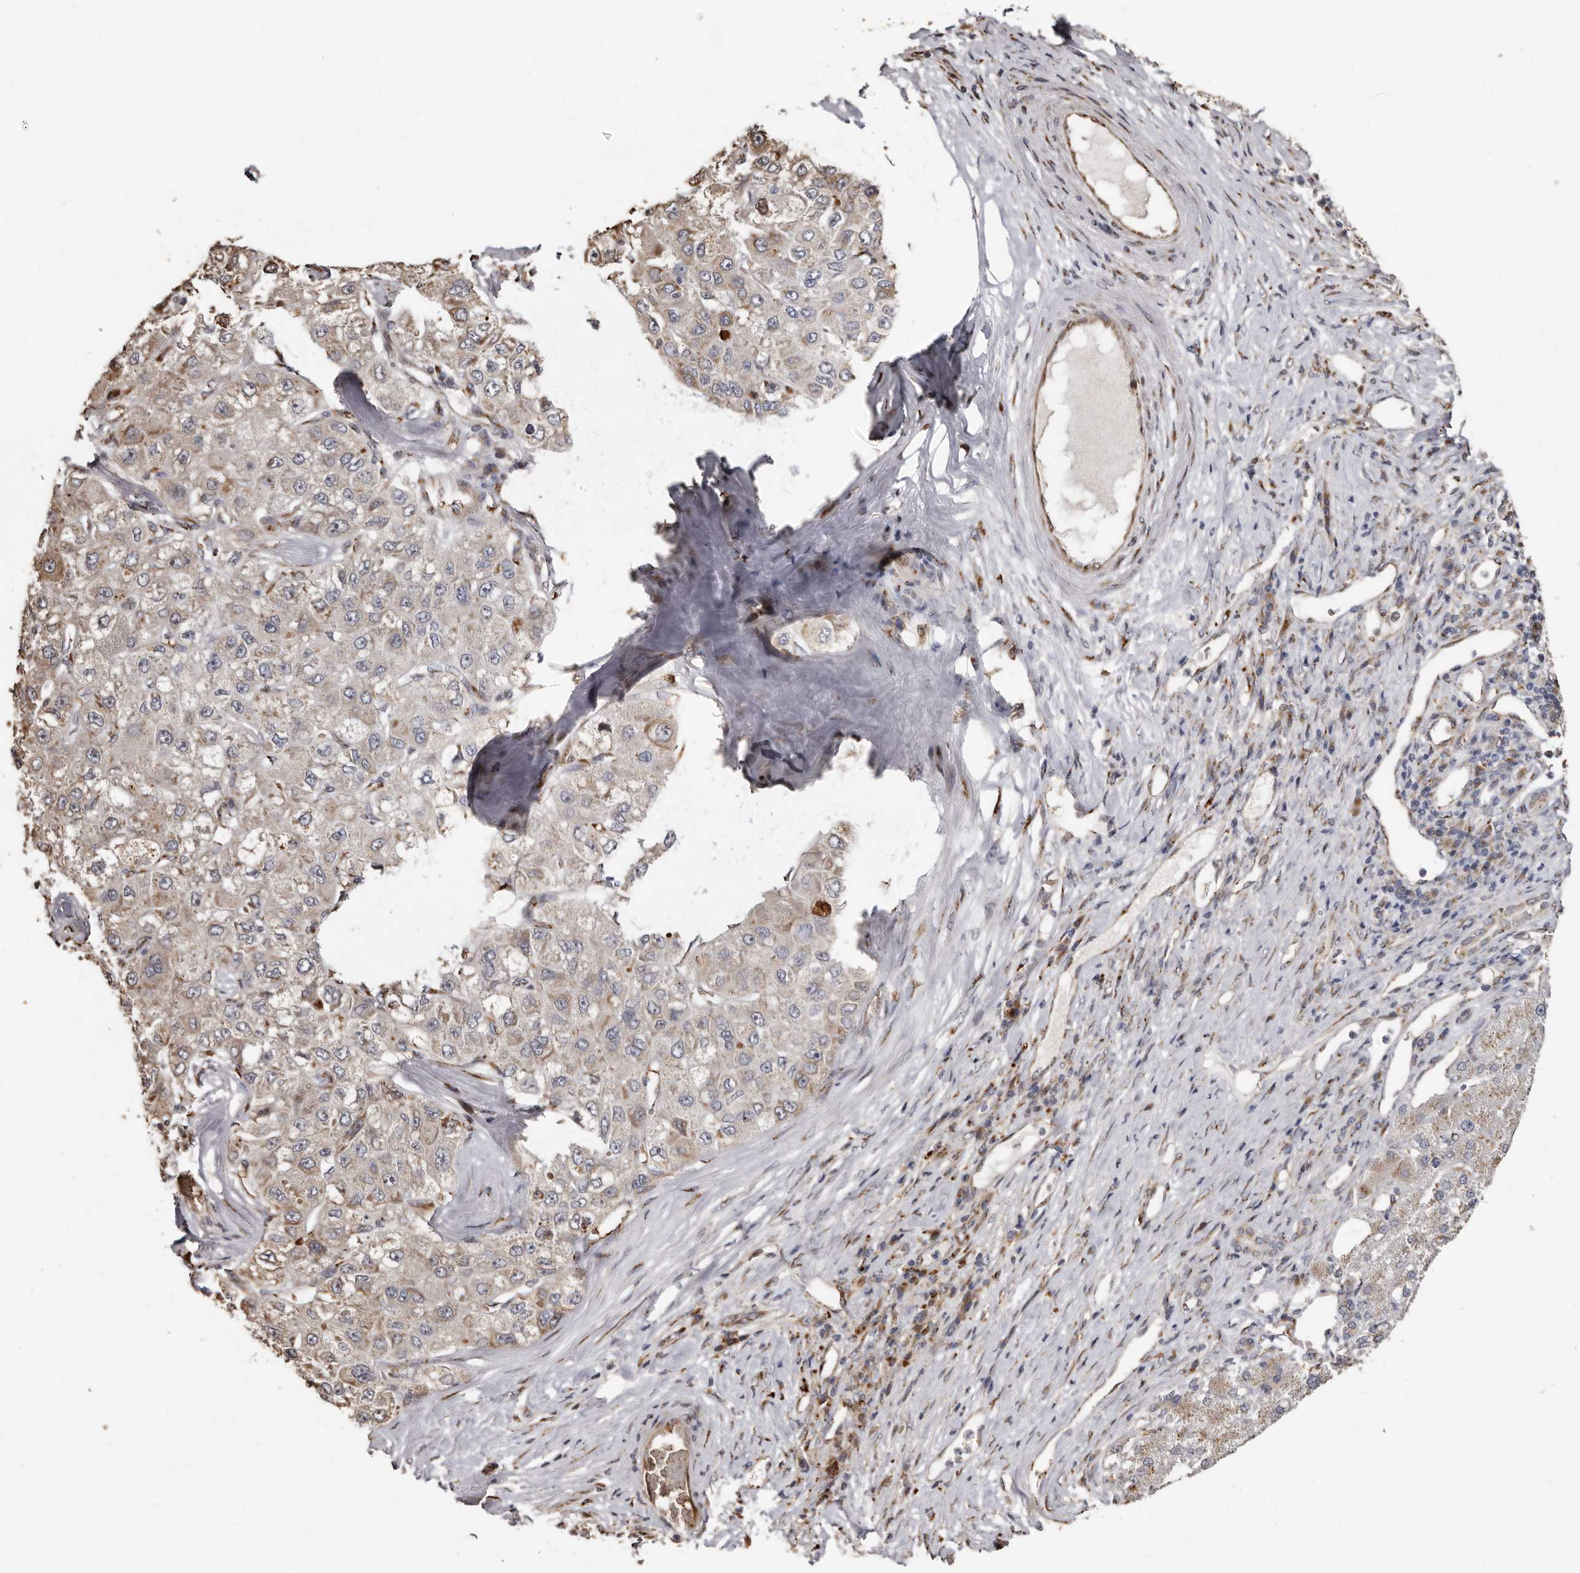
{"staining": {"intensity": "weak", "quantity": "25%-75%", "location": "cytoplasmic/membranous"}, "tissue": "liver cancer", "cell_type": "Tumor cells", "image_type": "cancer", "snomed": [{"axis": "morphology", "description": "Carcinoma, Hepatocellular, NOS"}, {"axis": "topography", "description": "Liver"}], "caption": "Immunohistochemical staining of liver cancer (hepatocellular carcinoma) displays low levels of weak cytoplasmic/membranous protein staining in about 25%-75% of tumor cells. The protein is stained brown, and the nuclei are stained in blue (DAB (3,3'-diaminobenzidine) IHC with brightfield microscopy, high magnification).", "gene": "ENTREP1", "patient": {"sex": "male", "age": 80}}